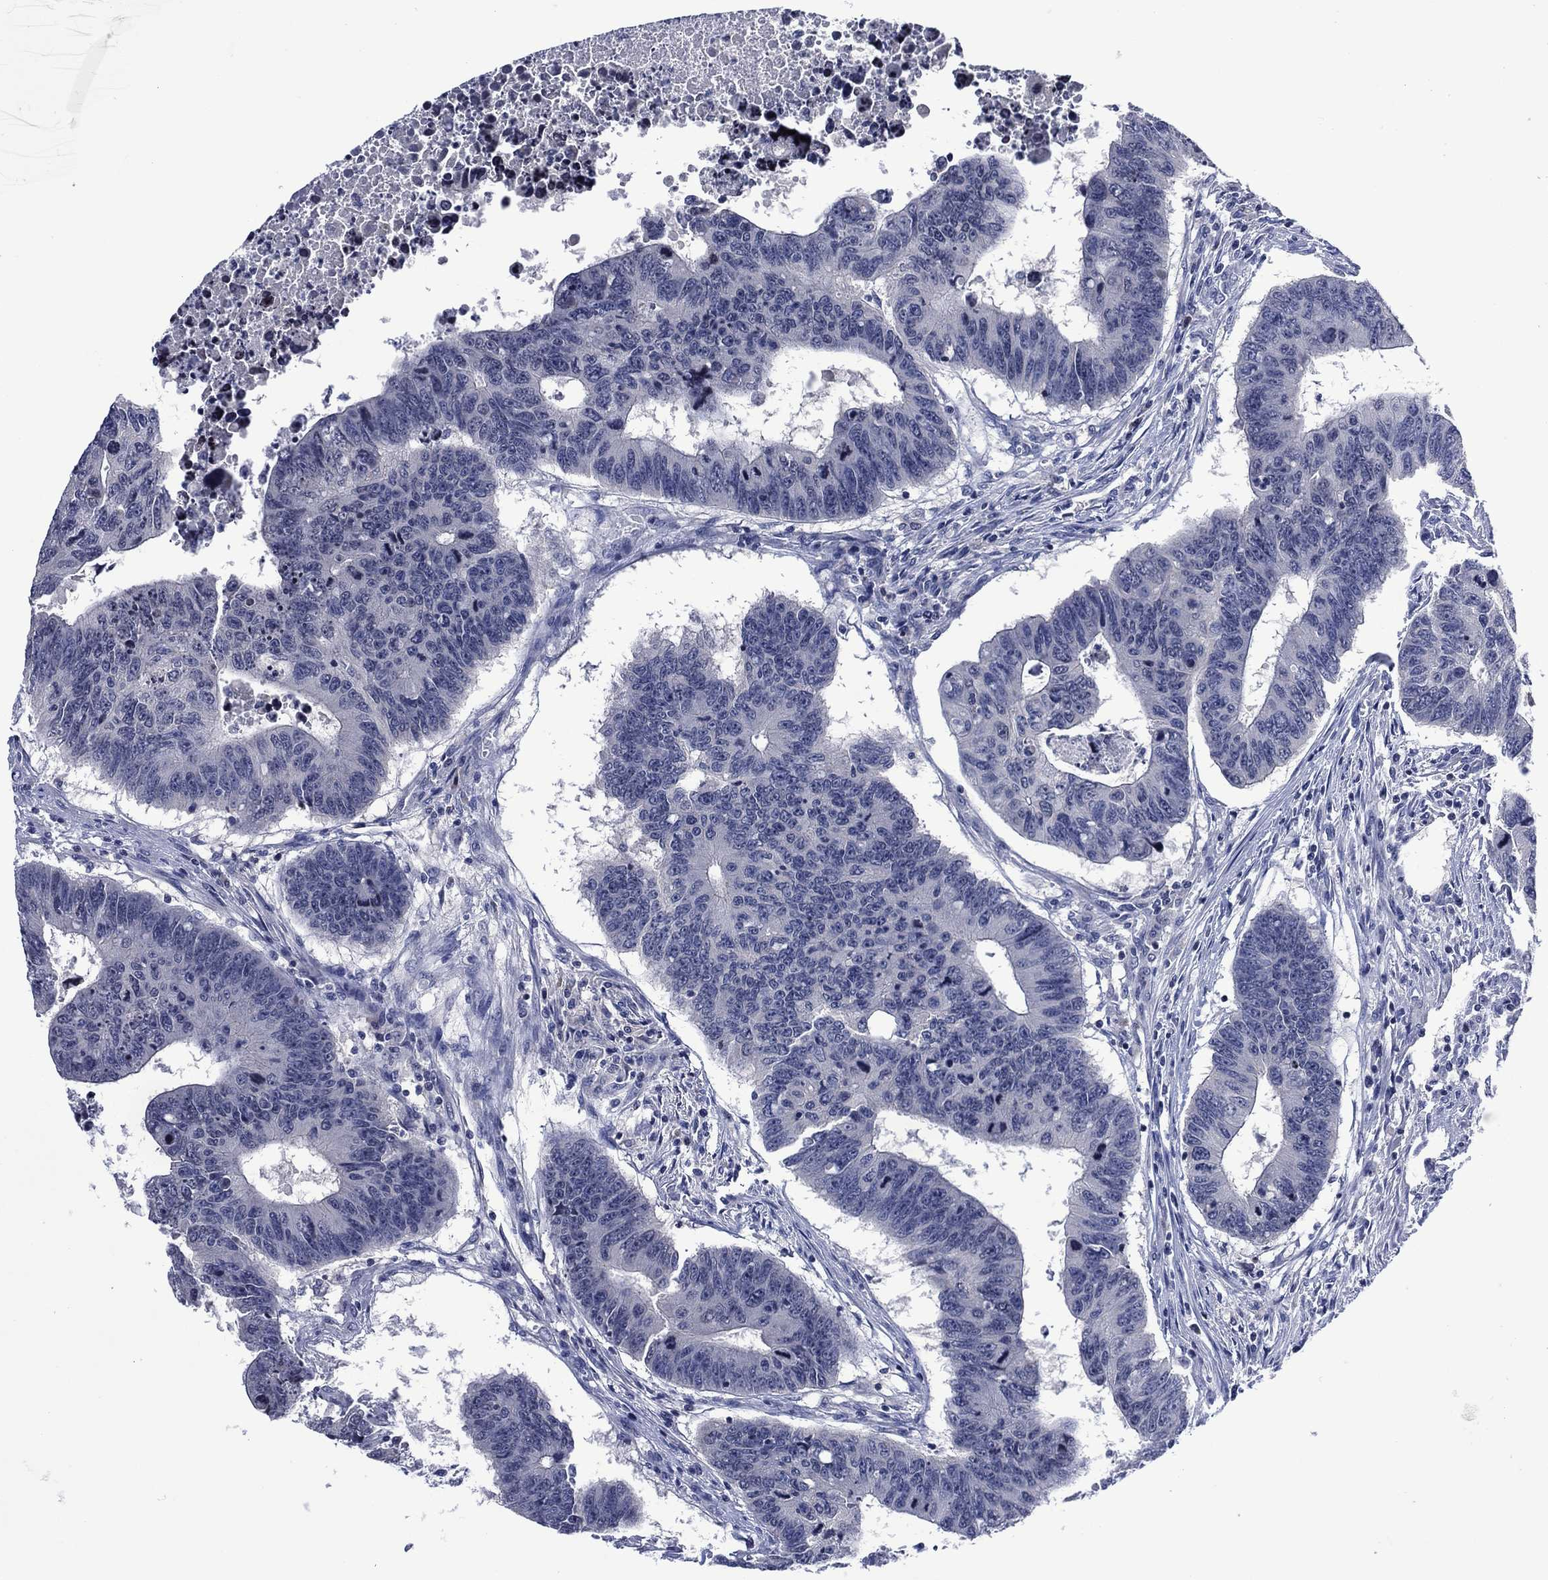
{"staining": {"intensity": "negative", "quantity": "none", "location": "none"}, "tissue": "colorectal cancer", "cell_type": "Tumor cells", "image_type": "cancer", "snomed": [{"axis": "morphology", "description": "Adenocarcinoma, NOS"}, {"axis": "topography", "description": "Rectum"}], "caption": "Photomicrograph shows no protein expression in tumor cells of colorectal cancer (adenocarcinoma) tissue.", "gene": "USP26", "patient": {"sex": "female", "age": 85}}